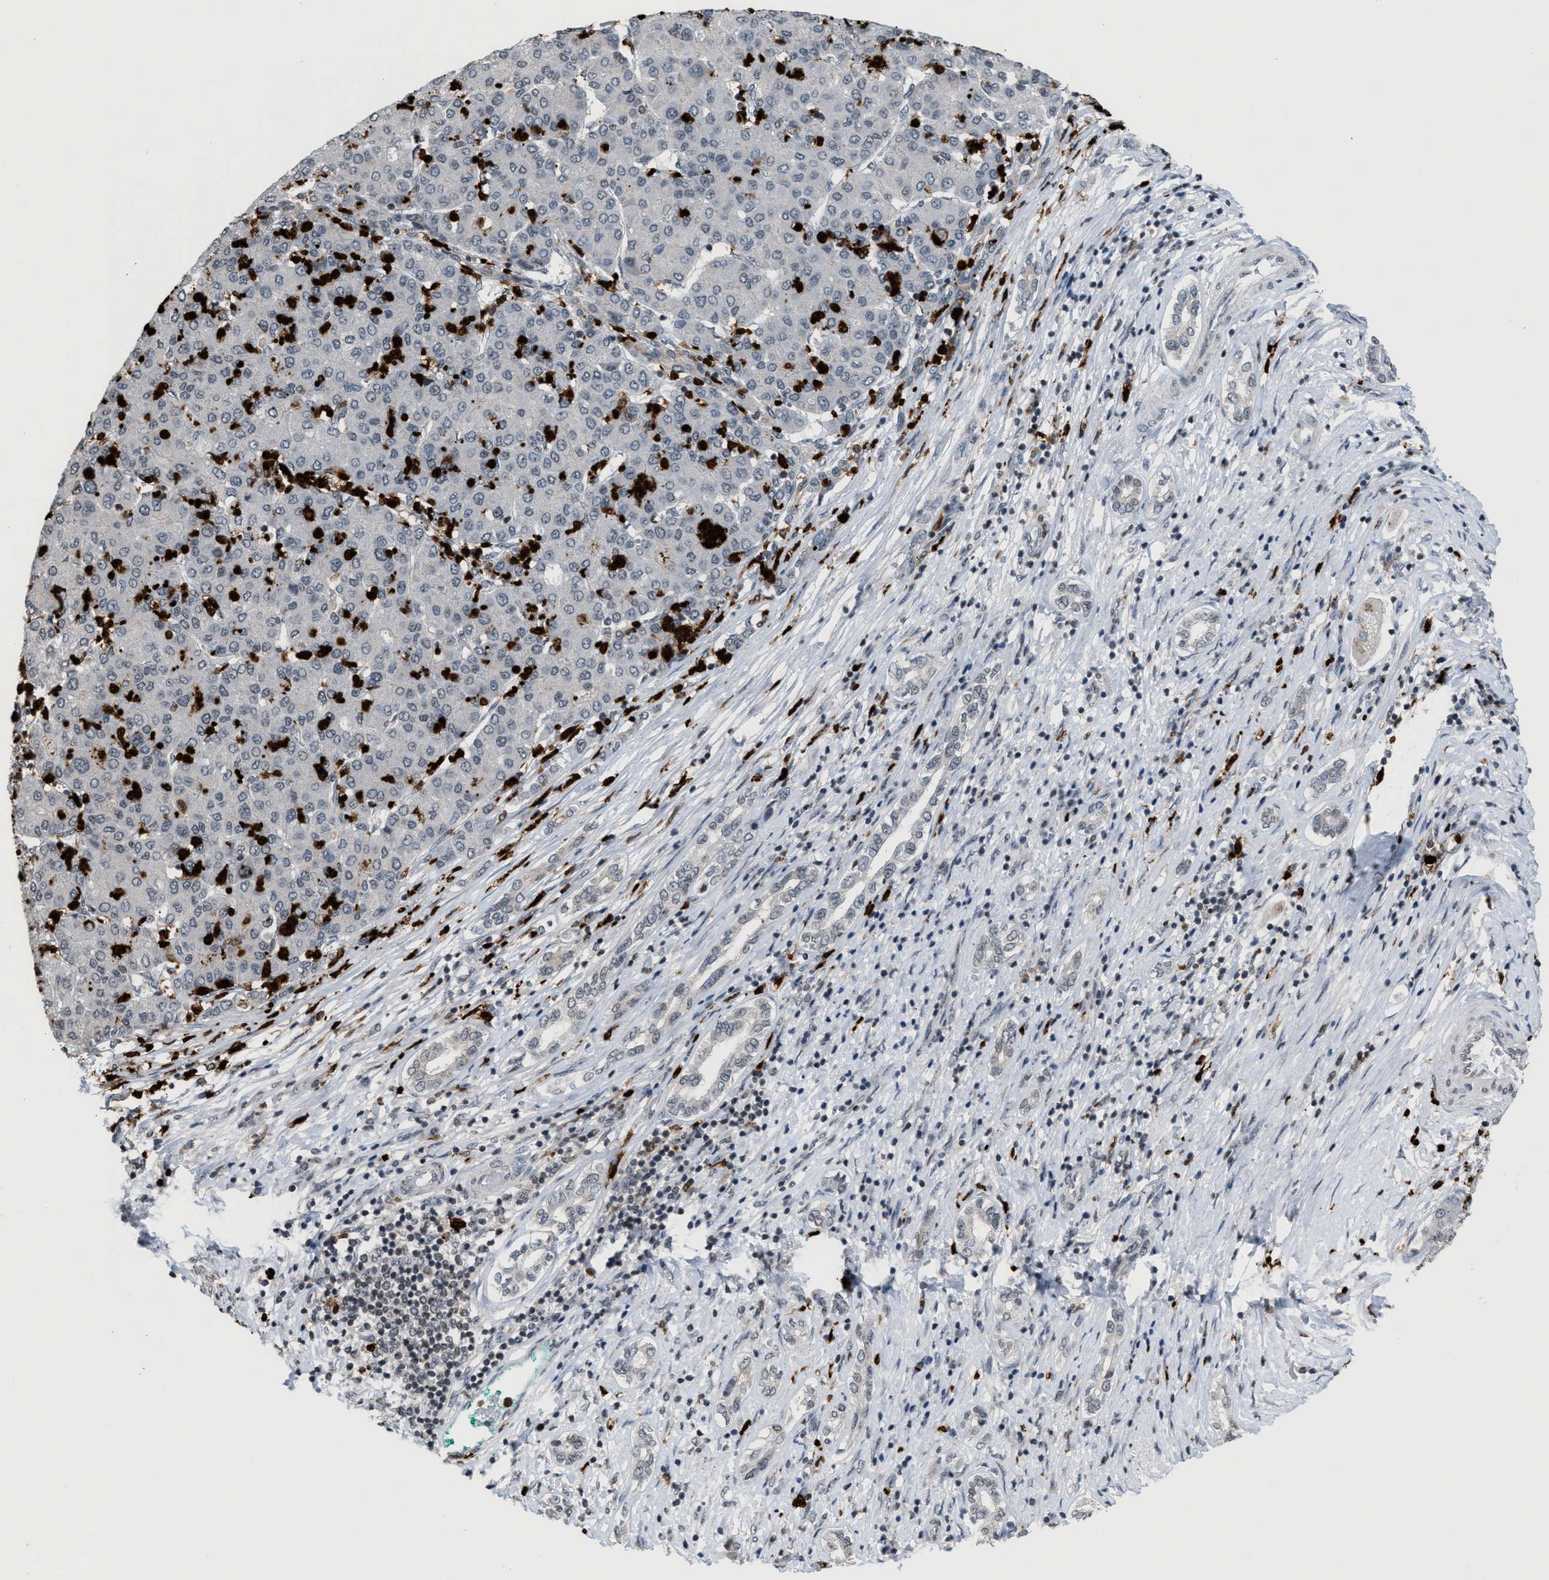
{"staining": {"intensity": "negative", "quantity": "none", "location": "none"}, "tissue": "liver cancer", "cell_type": "Tumor cells", "image_type": "cancer", "snomed": [{"axis": "morphology", "description": "Carcinoma, Hepatocellular, NOS"}, {"axis": "topography", "description": "Liver"}], "caption": "Protein analysis of liver cancer shows no significant expression in tumor cells.", "gene": "PRUNE2", "patient": {"sex": "male", "age": 65}}